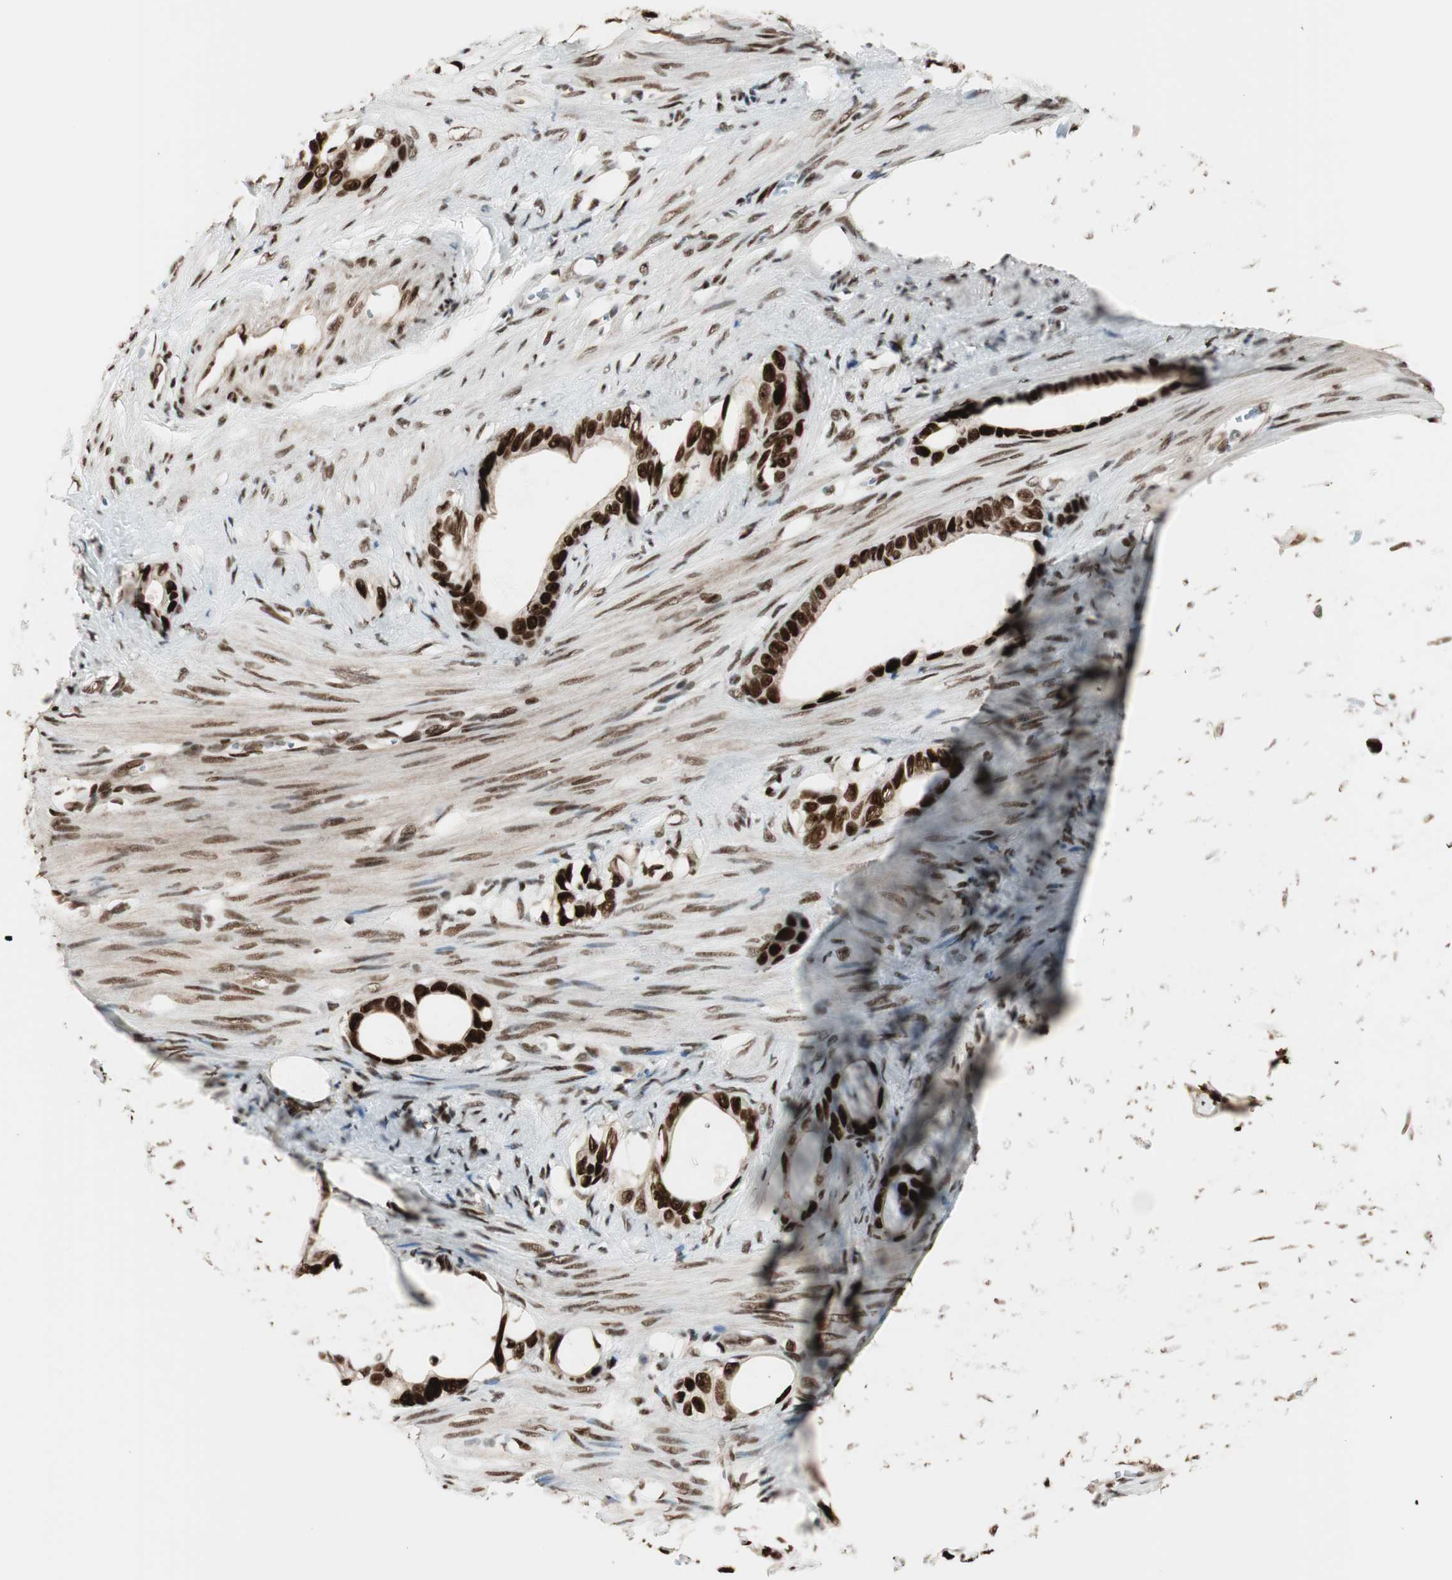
{"staining": {"intensity": "strong", "quantity": ">75%", "location": "nuclear"}, "tissue": "stomach cancer", "cell_type": "Tumor cells", "image_type": "cancer", "snomed": [{"axis": "morphology", "description": "Adenocarcinoma, NOS"}, {"axis": "topography", "description": "Stomach"}], "caption": "Stomach cancer (adenocarcinoma) stained for a protein displays strong nuclear positivity in tumor cells.", "gene": "HEXIM1", "patient": {"sex": "female", "age": 75}}